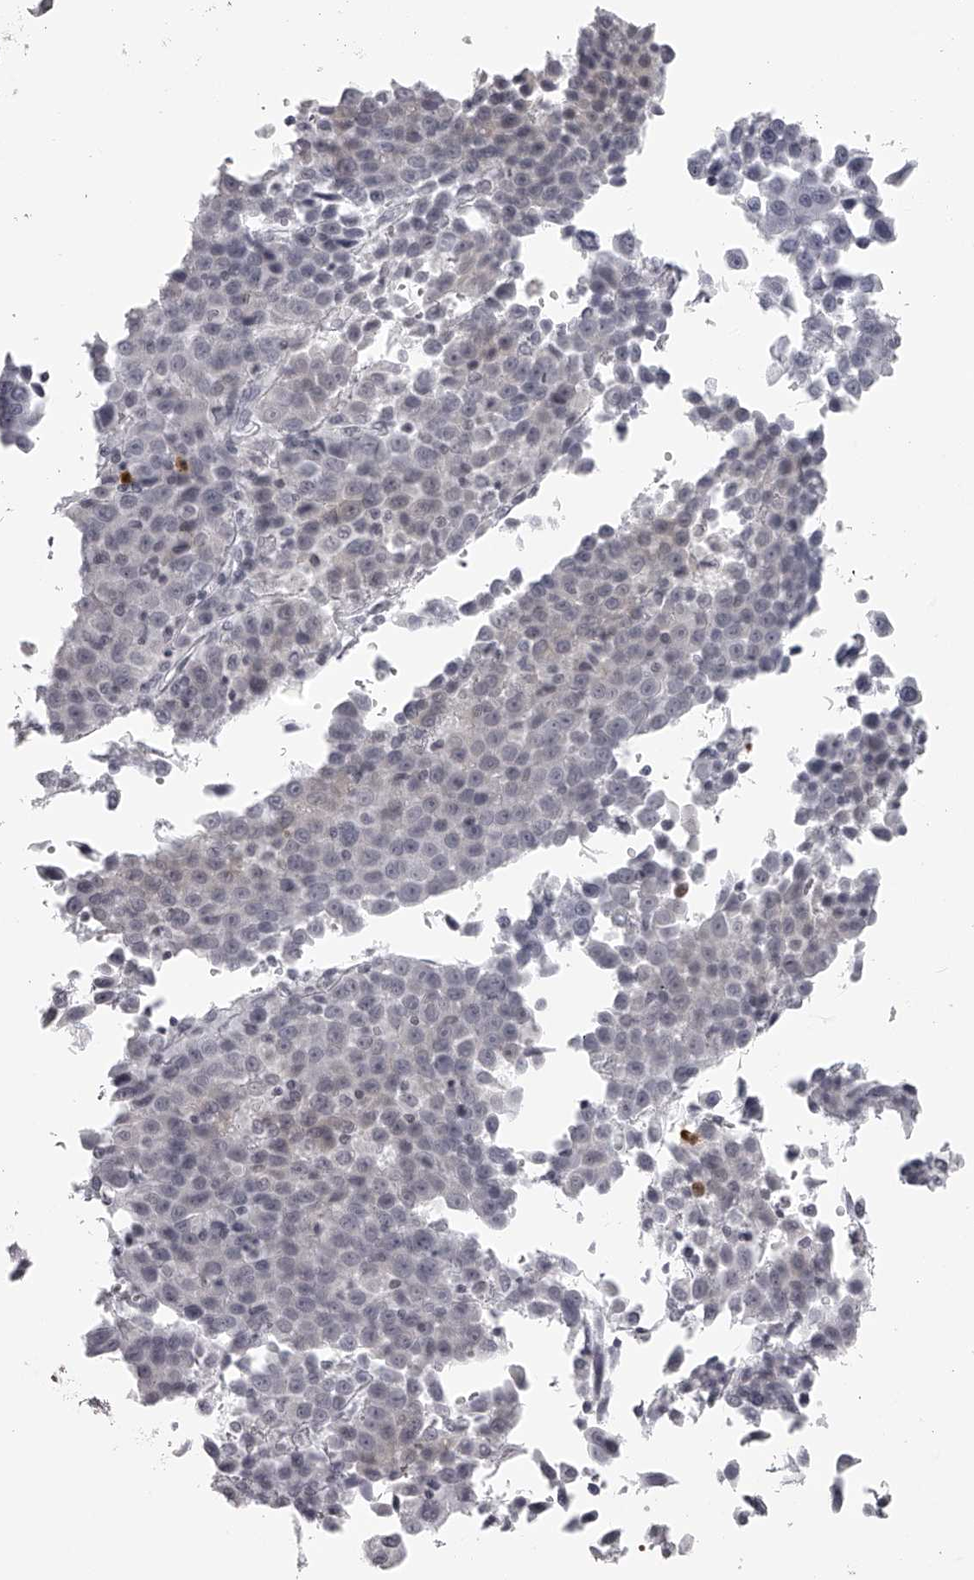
{"staining": {"intensity": "negative", "quantity": "none", "location": "none"}, "tissue": "liver cancer", "cell_type": "Tumor cells", "image_type": "cancer", "snomed": [{"axis": "morphology", "description": "Carcinoma, Hepatocellular, NOS"}, {"axis": "topography", "description": "Liver"}], "caption": "The immunohistochemistry histopathology image has no significant expression in tumor cells of liver cancer (hepatocellular carcinoma) tissue.", "gene": "SEC11C", "patient": {"sex": "female", "age": 53}}